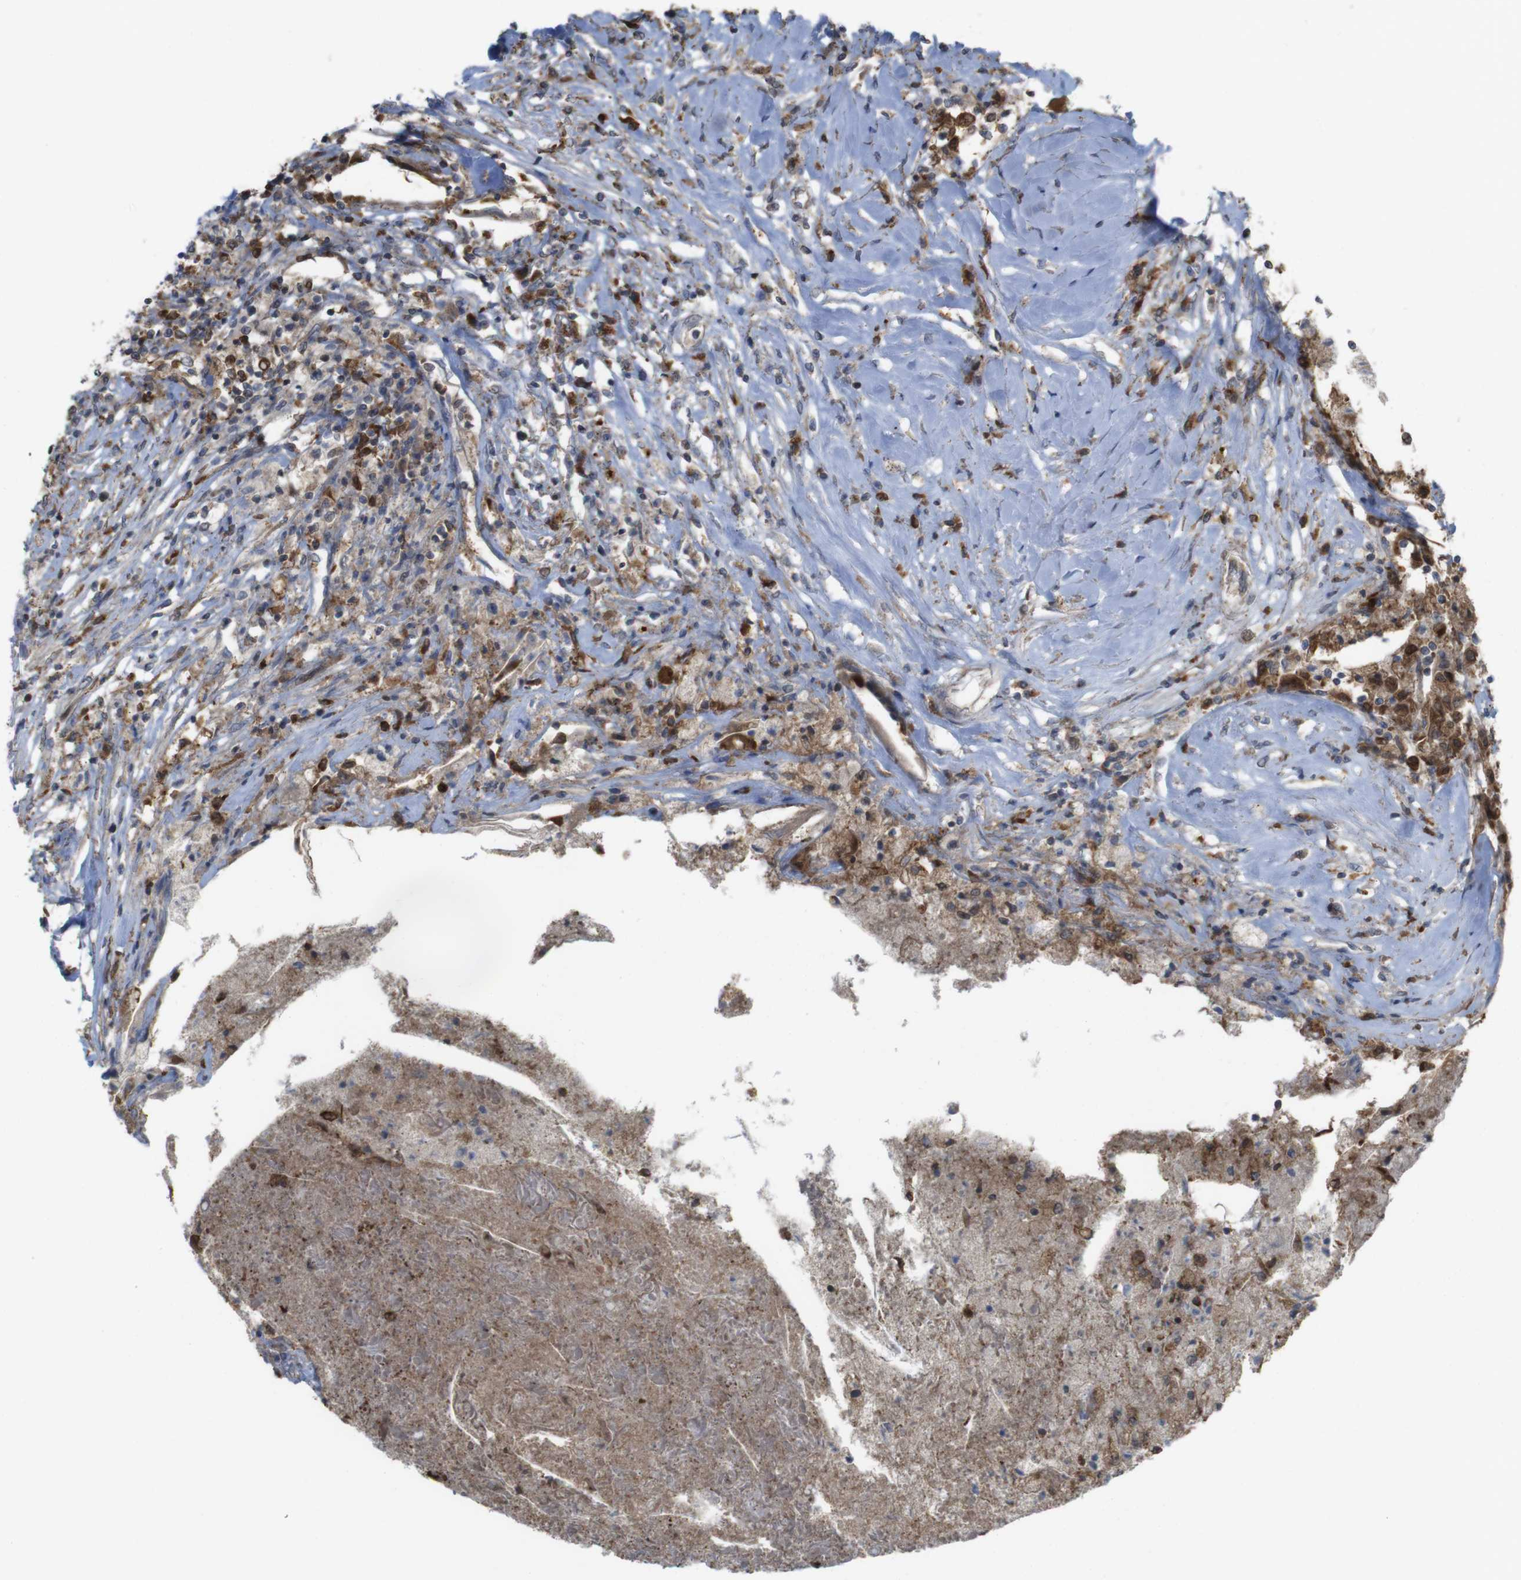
{"staining": {"intensity": "weak", "quantity": ">75%", "location": "cytoplasmic/membranous,nuclear"}, "tissue": "colorectal cancer", "cell_type": "Tumor cells", "image_type": "cancer", "snomed": [{"axis": "morphology", "description": "Adenocarcinoma, NOS"}, {"axis": "topography", "description": "Rectum"}], "caption": "An immunohistochemistry (IHC) histopathology image of neoplastic tissue is shown. Protein staining in brown highlights weak cytoplasmic/membranous and nuclear positivity in adenocarcinoma (colorectal) within tumor cells.", "gene": "PRKCD", "patient": {"sex": "male", "age": 63}}